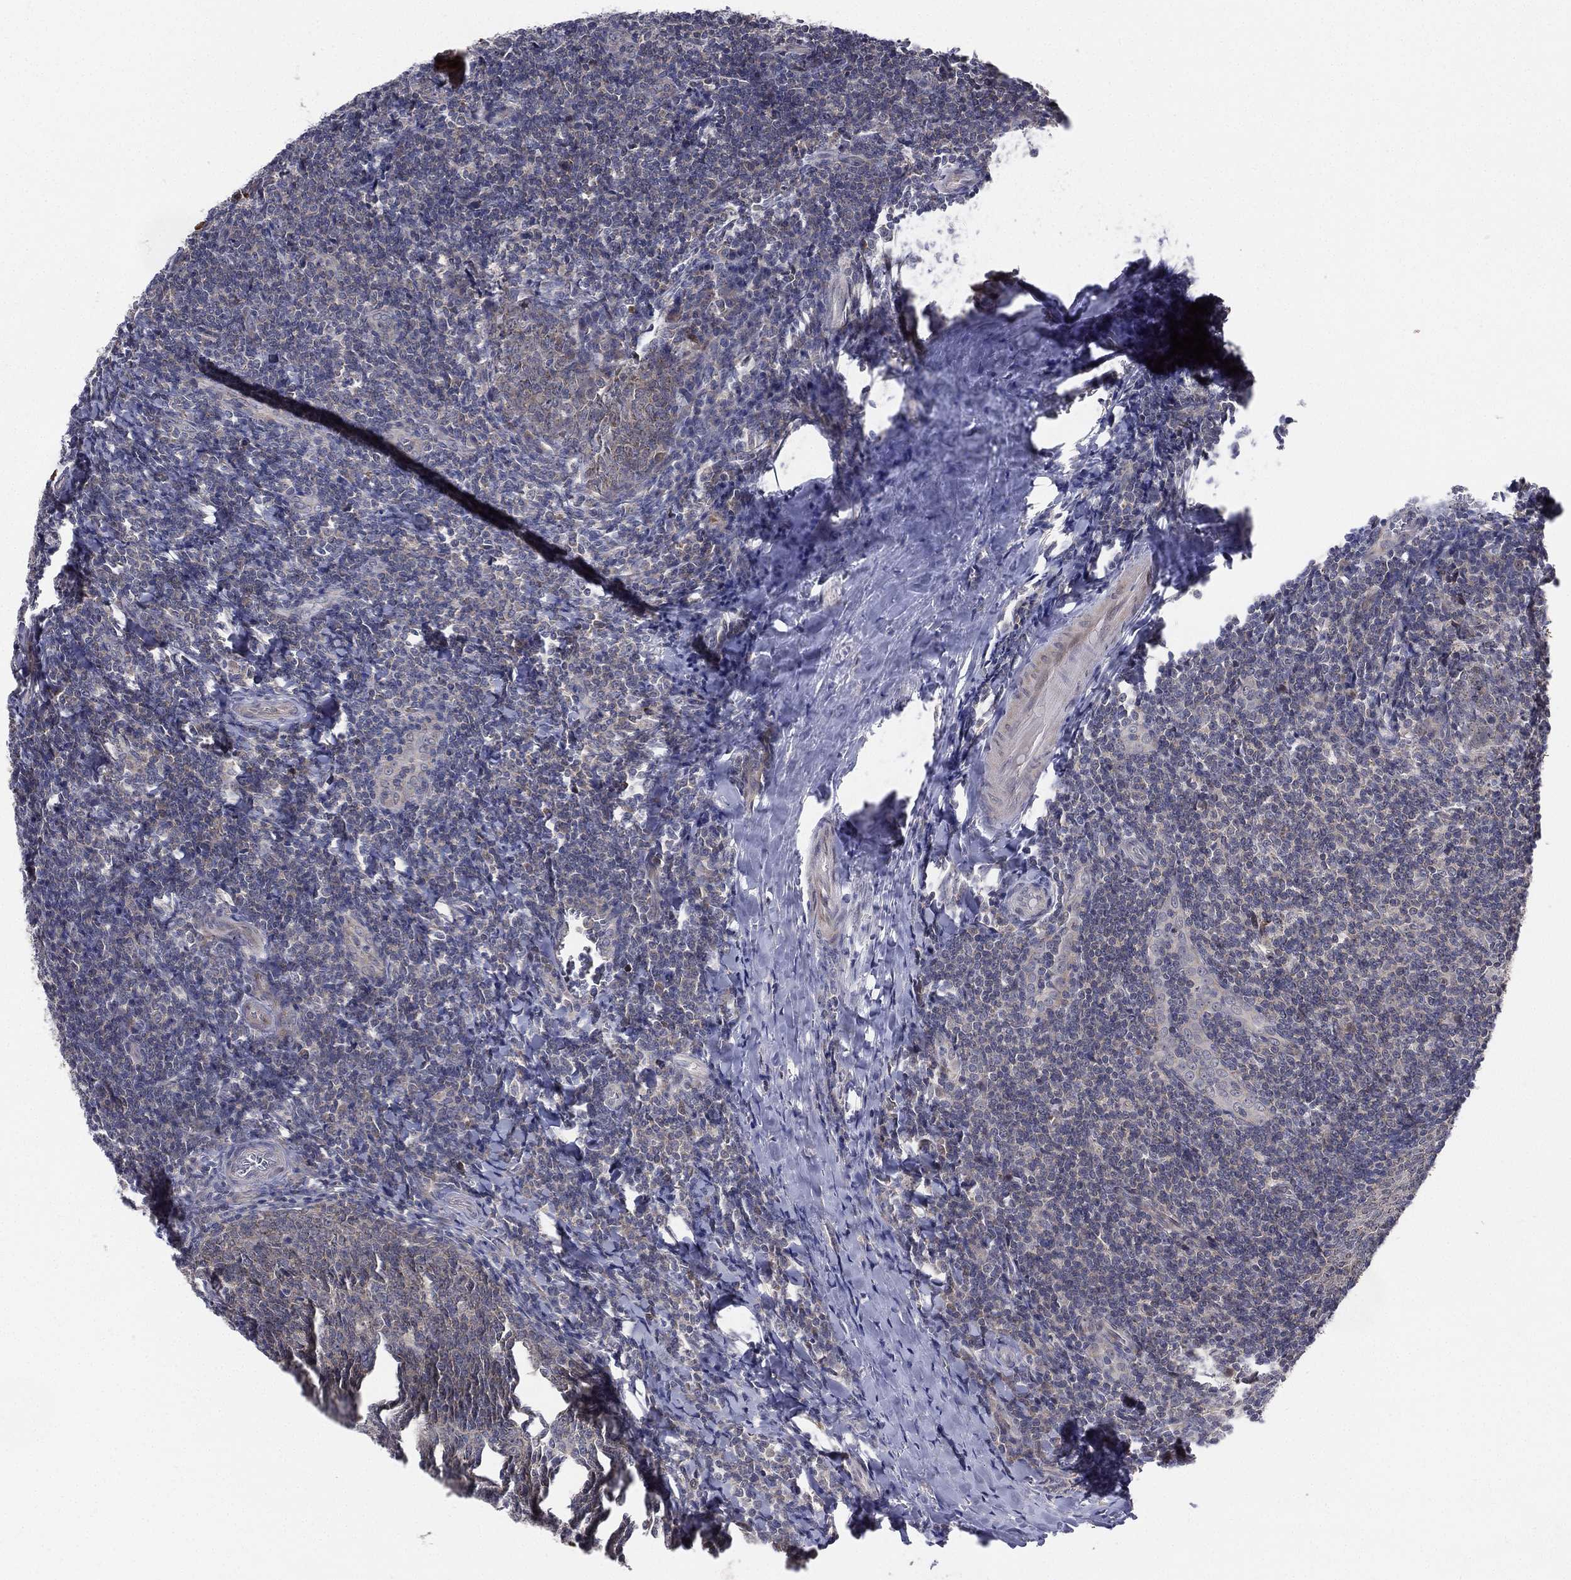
{"staining": {"intensity": "negative", "quantity": "none", "location": "none"}, "tissue": "tonsil", "cell_type": "Germinal center cells", "image_type": "normal", "snomed": [{"axis": "morphology", "description": "Normal tissue, NOS"}, {"axis": "topography", "description": "Tonsil"}], "caption": "The IHC photomicrograph has no significant expression in germinal center cells of tonsil. (IHC, brightfield microscopy, high magnification).", "gene": "KAT14", "patient": {"sex": "male", "age": 20}}